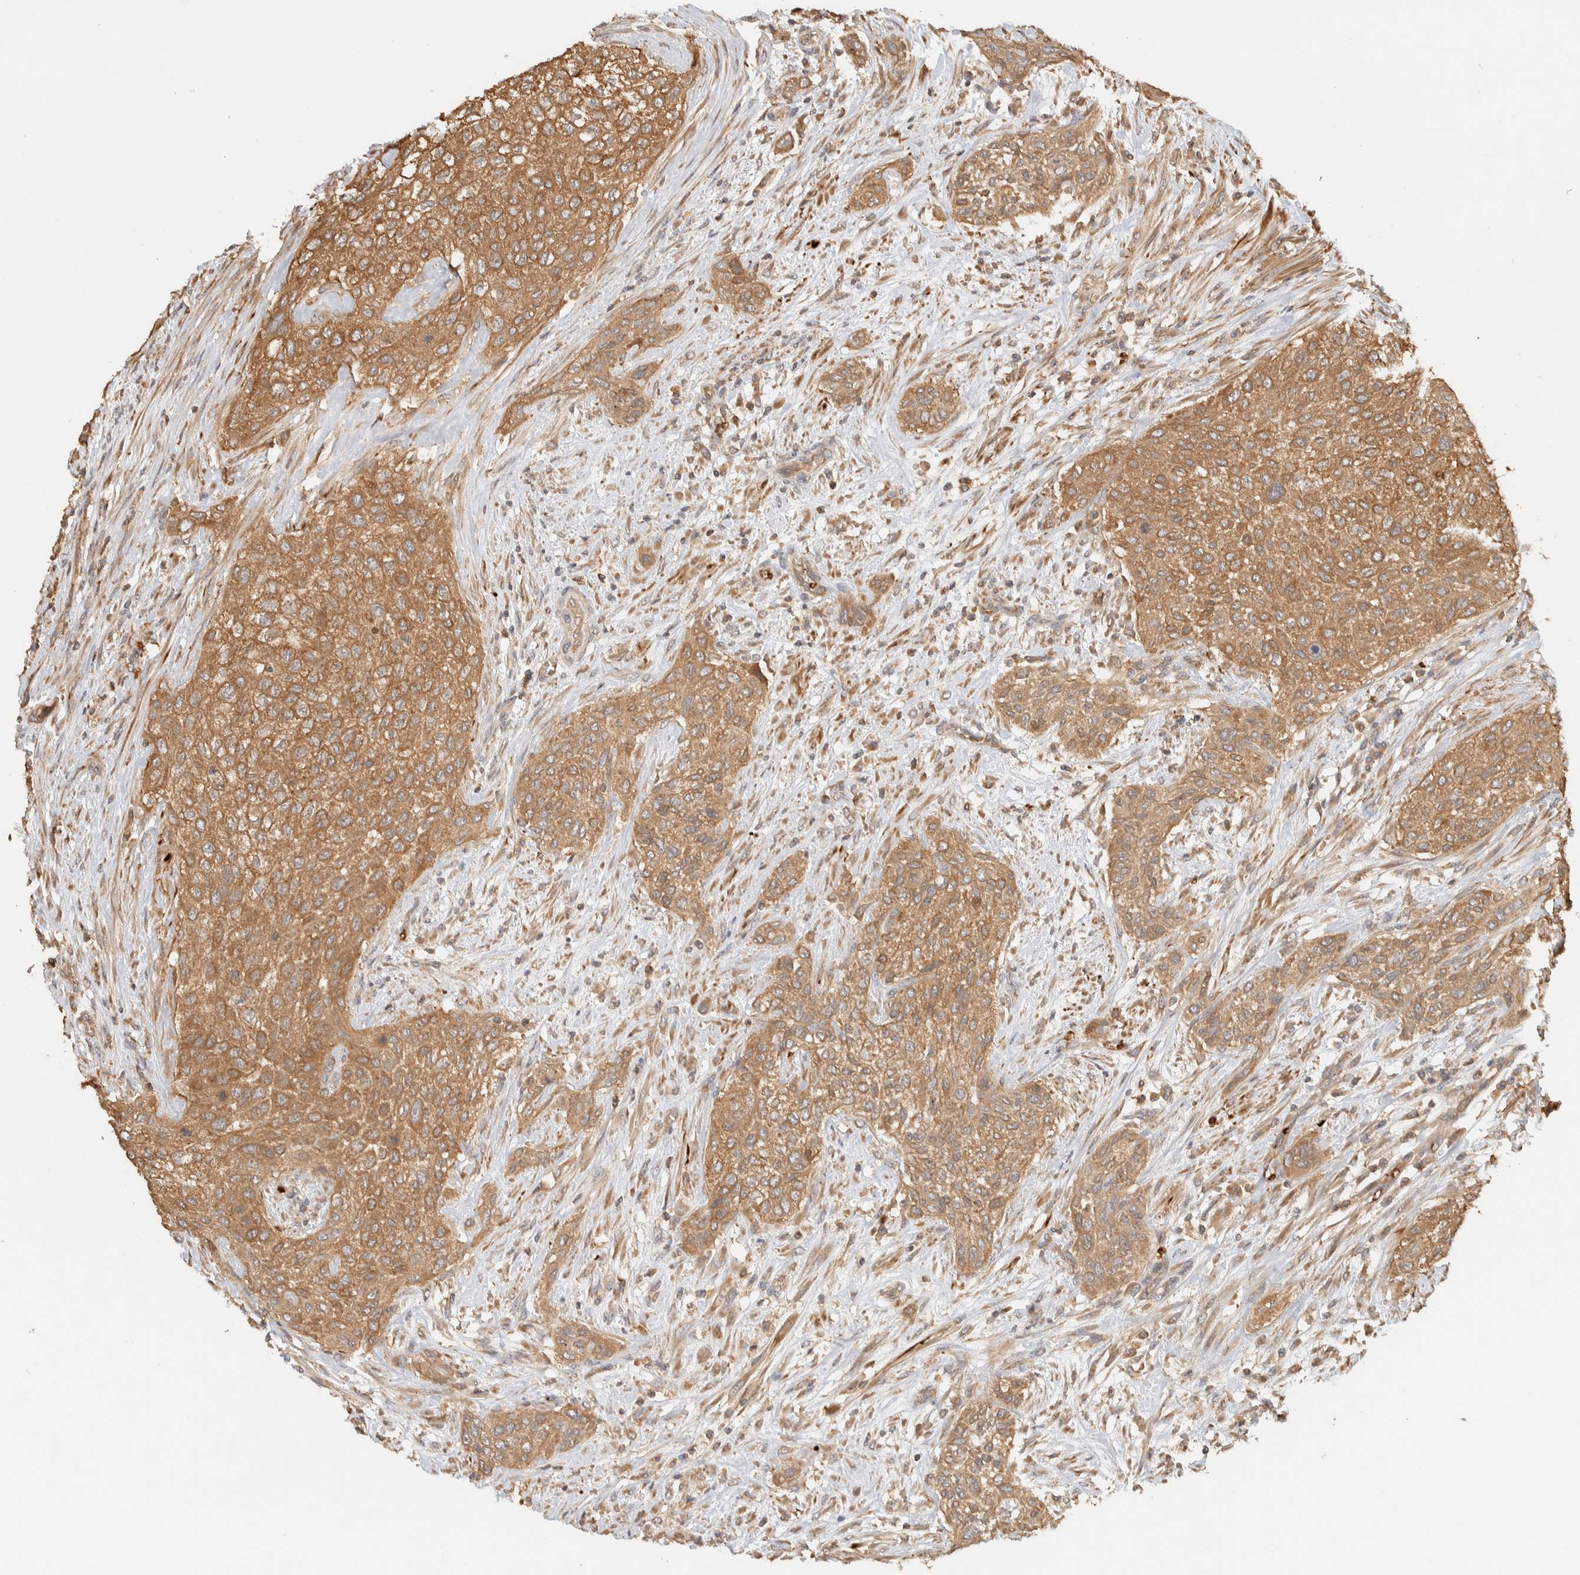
{"staining": {"intensity": "strong", "quantity": ">75%", "location": "cytoplasmic/membranous"}, "tissue": "urothelial cancer", "cell_type": "Tumor cells", "image_type": "cancer", "snomed": [{"axis": "morphology", "description": "Urothelial carcinoma, Low grade"}, {"axis": "morphology", "description": "Urothelial carcinoma, High grade"}, {"axis": "topography", "description": "Urinary bladder"}], "caption": "Immunohistochemistry (DAB) staining of human urothelial cancer exhibits strong cytoplasmic/membranous protein expression in approximately >75% of tumor cells. The staining was performed using DAB to visualize the protein expression in brown, while the nuclei were stained in blue with hematoxylin (Magnification: 20x).", "gene": "TTI2", "patient": {"sex": "male", "age": 35}}